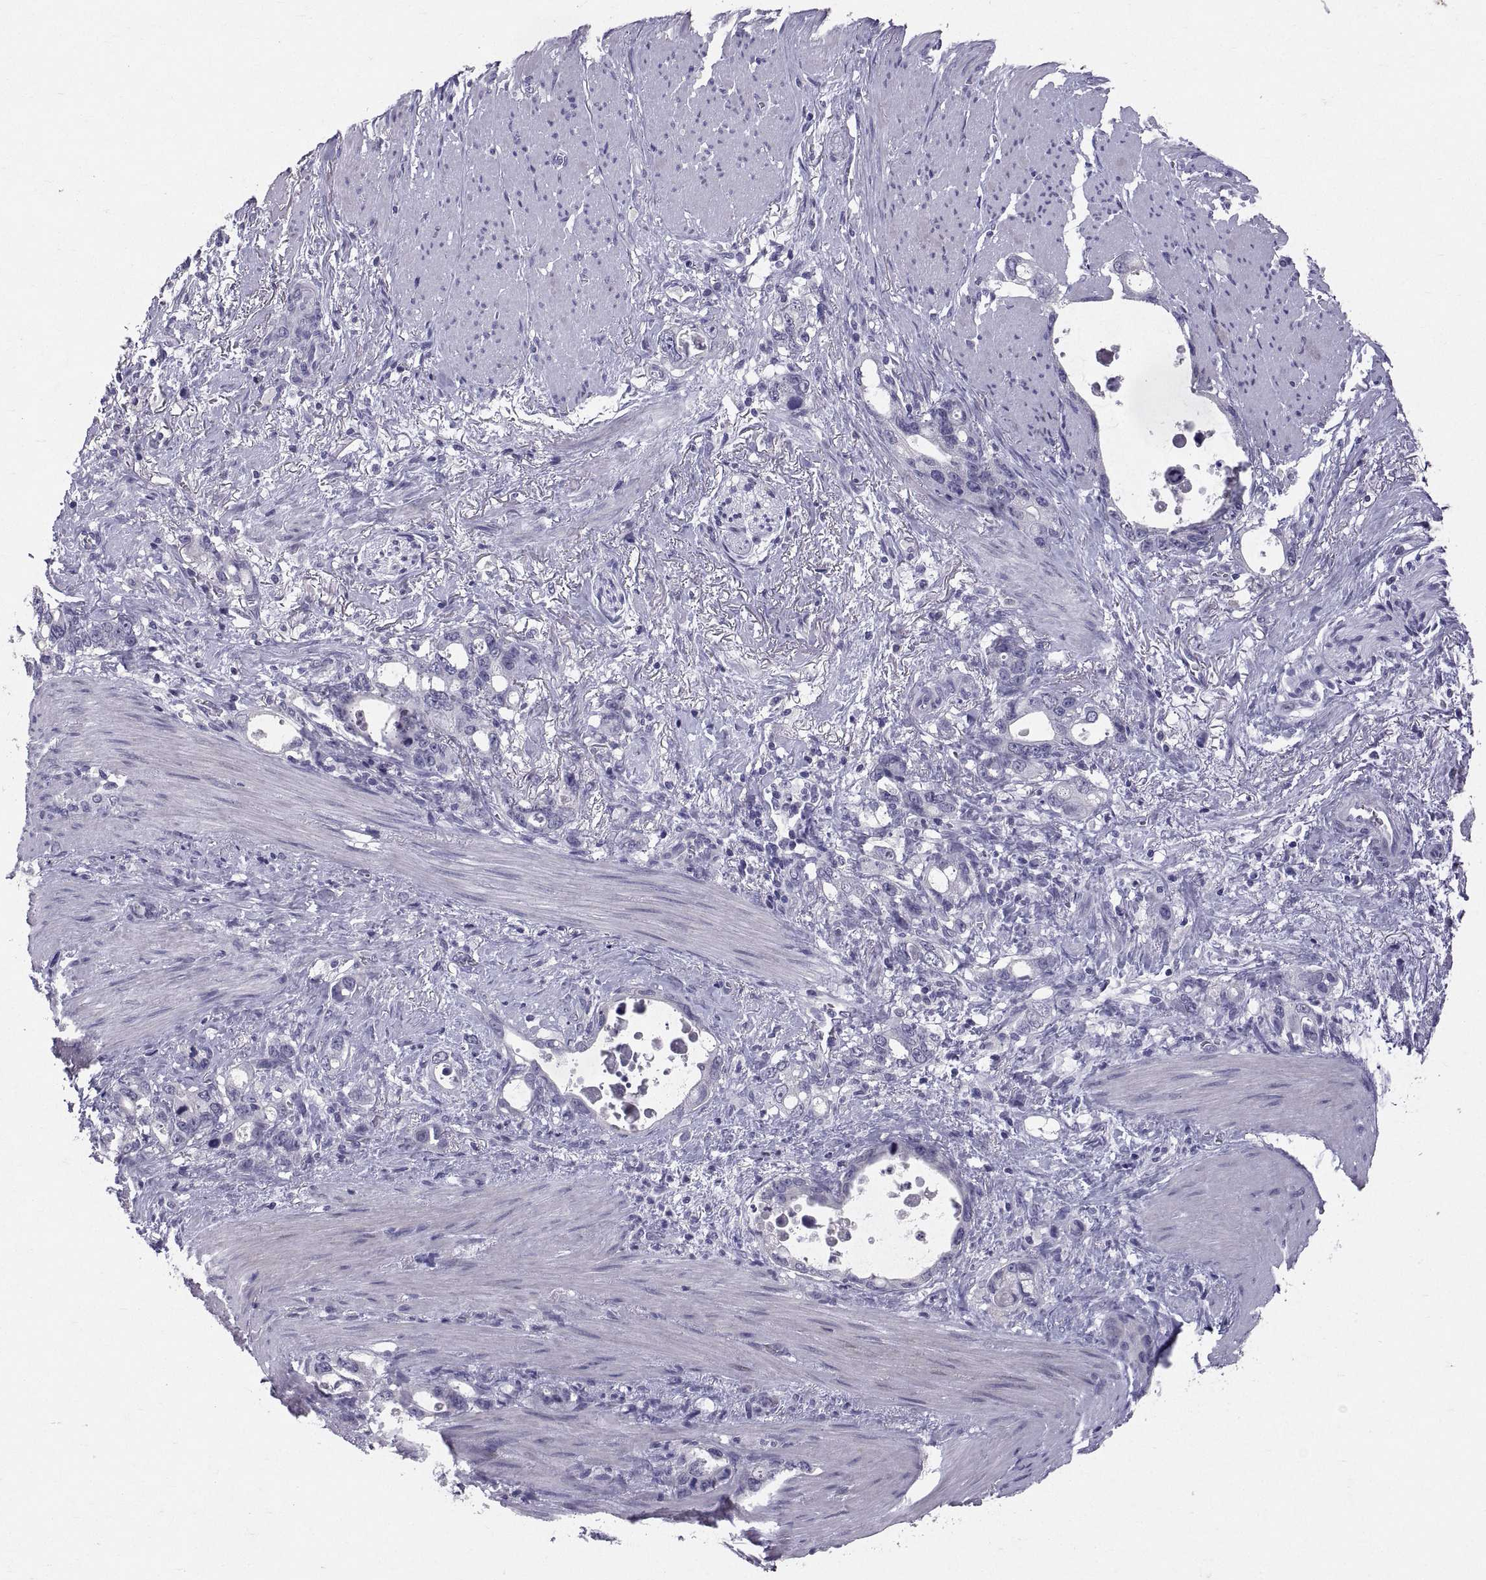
{"staining": {"intensity": "negative", "quantity": "none", "location": "none"}, "tissue": "stomach cancer", "cell_type": "Tumor cells", "image_type": "cancer", "snomed": [{"axis": "morphology", "description": "Adenocarcinoma, NOS"}, {"axis": "topography", "description": "Stomach, upper"}], "caption": "IHC of stomach cancer exhibits no staining in tumor cells.", "gene": "PTN", "patient": {"sex": "male", "age": 74}}